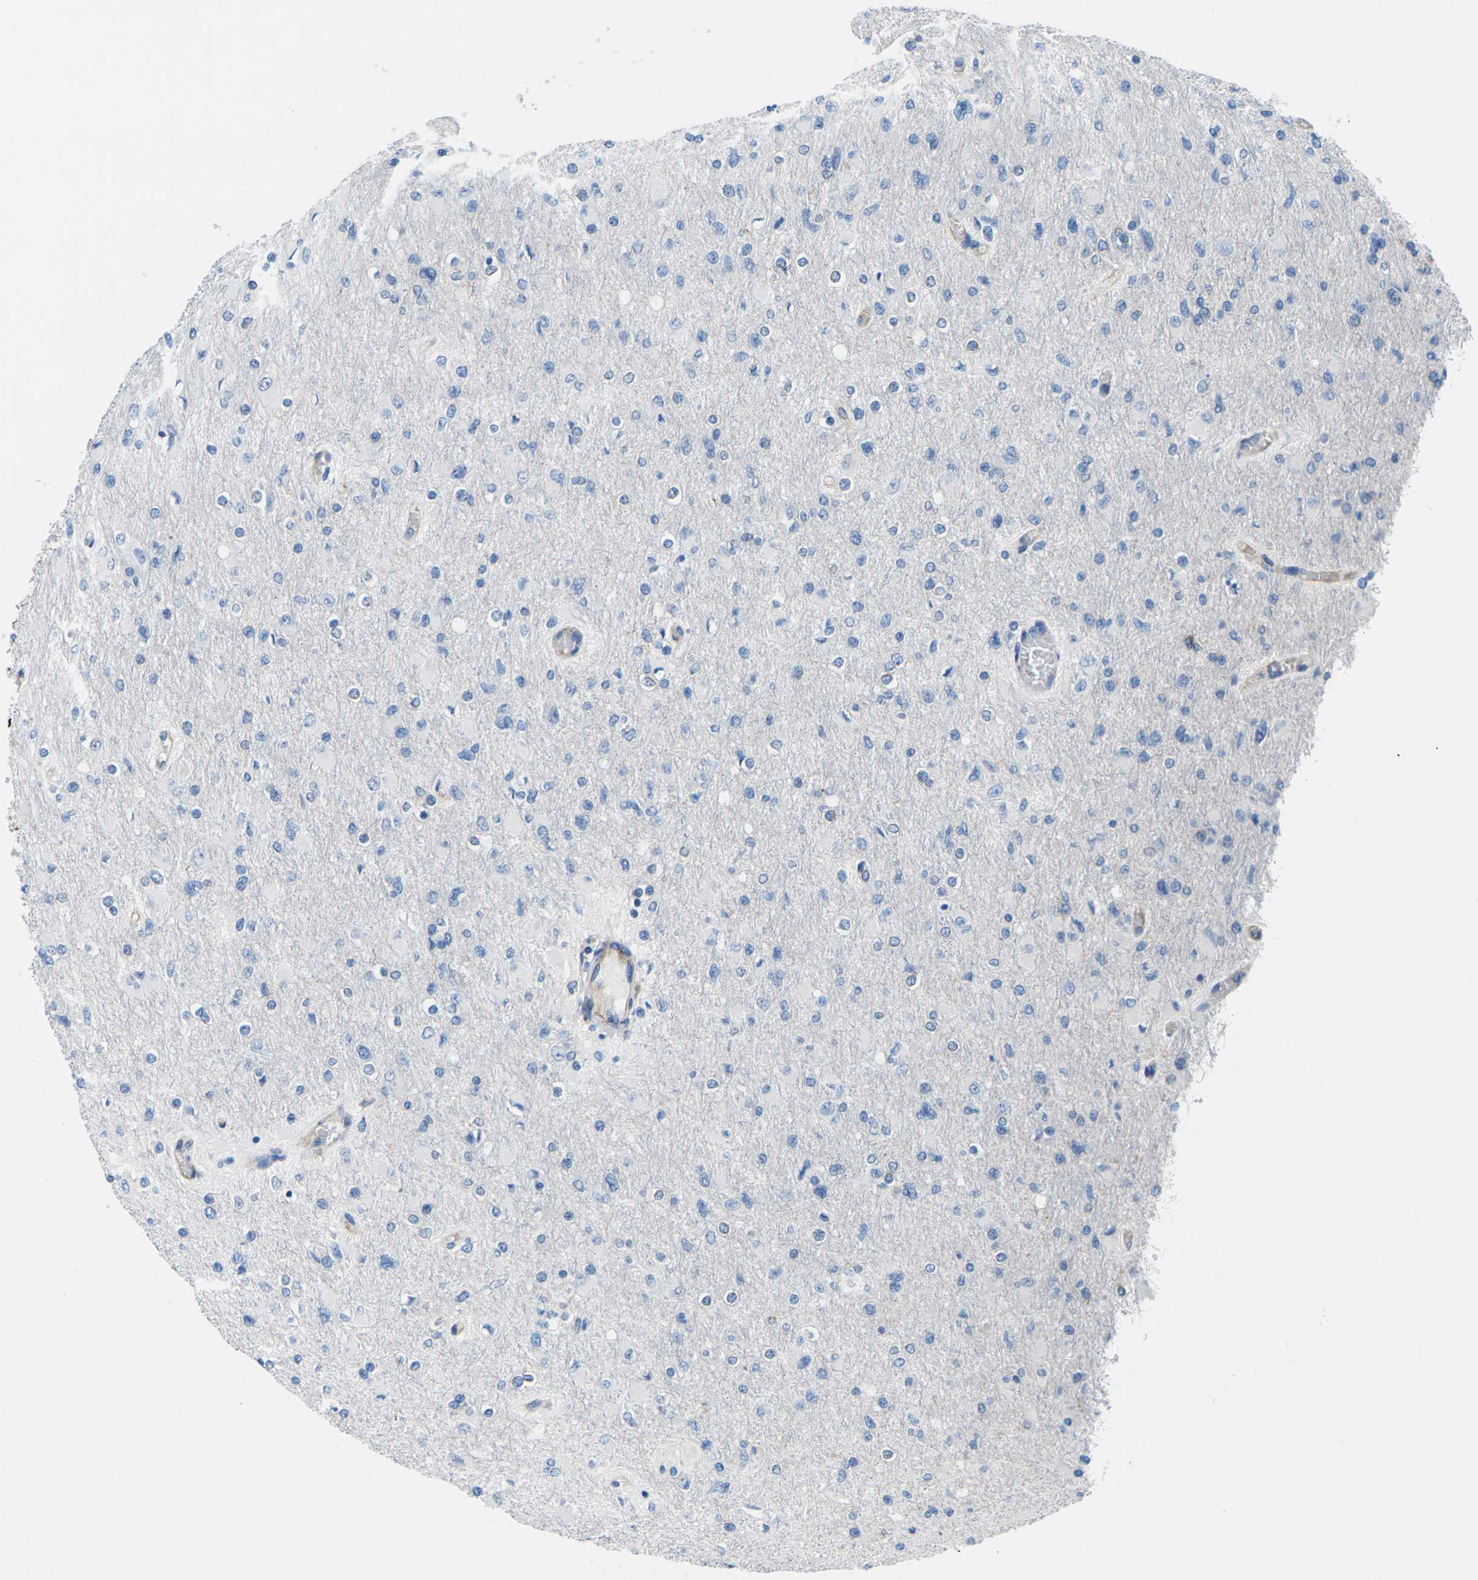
{"staining": {"intensity": "negative", "quantity": "none", "location": "none"}, "tissue": "glioma", "cell_type": "Tumor cells", "image_type": "cancer", "snomed": [{"axis": "morphology", "description": "Glioma, malignant, High grade"}, {"axis": "topography", "description": "Cerebral cortex"}], "caption": "High magnification brightfield microscopy of malignant glioma (high-grade) stained with DAB (3,3'-diaminobenzidine) (brown) and counterstained with hematoxylin (blue): tumor cells show no significant expression. Nuclei are stained in blue.", "gene": "SYNGR2", "patient": {"sex": "female", "age": 36}}